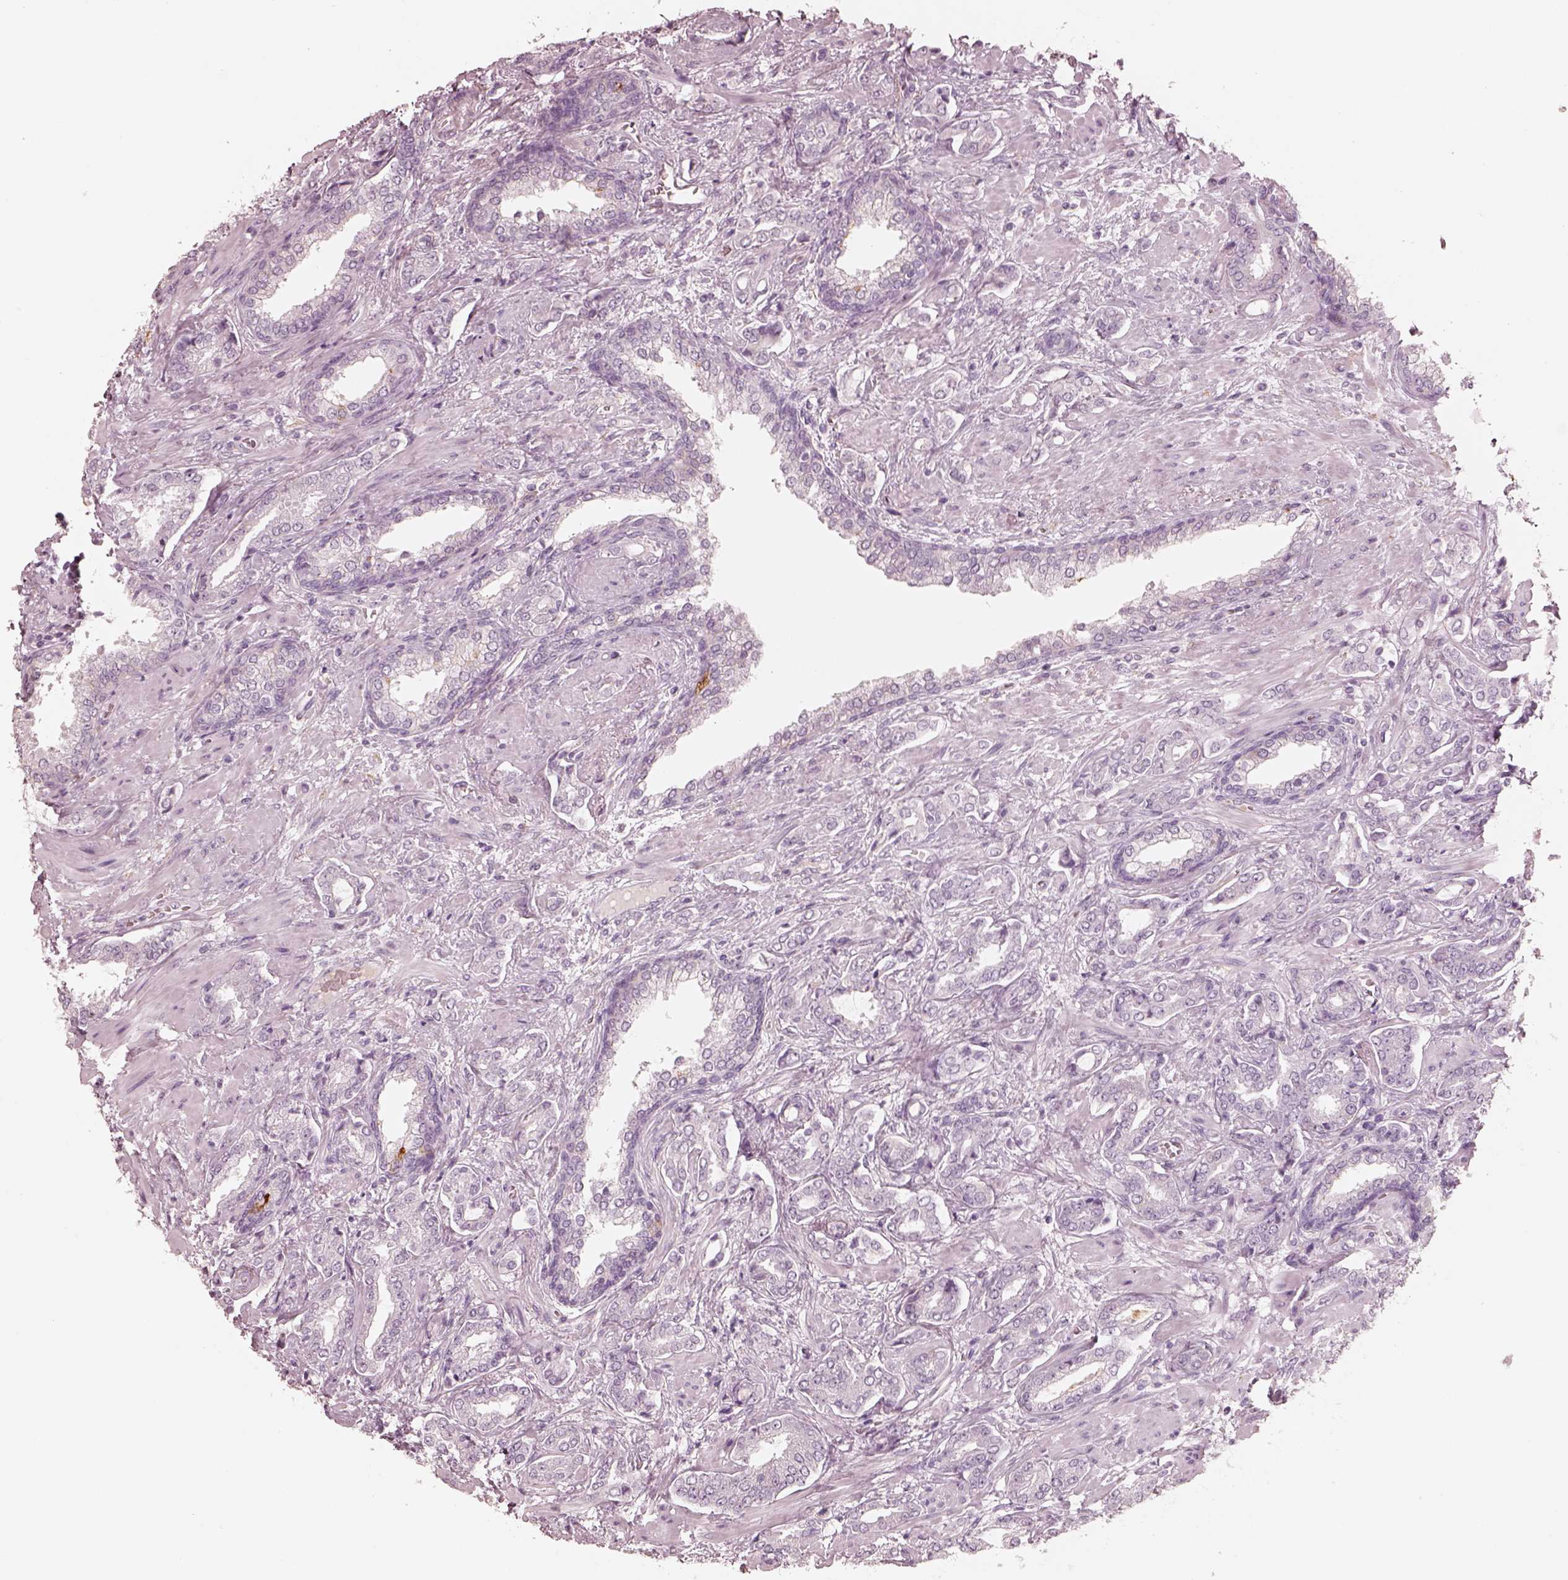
{"staining": {"intensity": "negative", "quantity": "none", "location": "none"}, "tissue": "prostate cancer", "cell_type": "Tumor cells", "image_type": "cancer", "snomed": [{"axis": "morphology", "description": "Adenocarcinoma, Low grade"}, {"axis": "topography", "description": "Prostate"}], "caption": "Immunohistochemical staining of low-grade adenocarcinoma (prostate) reveals no significant positivity in tumor cells.", "gene": "GPRIN1", "patient": {"sex": "male", "age": 61}}